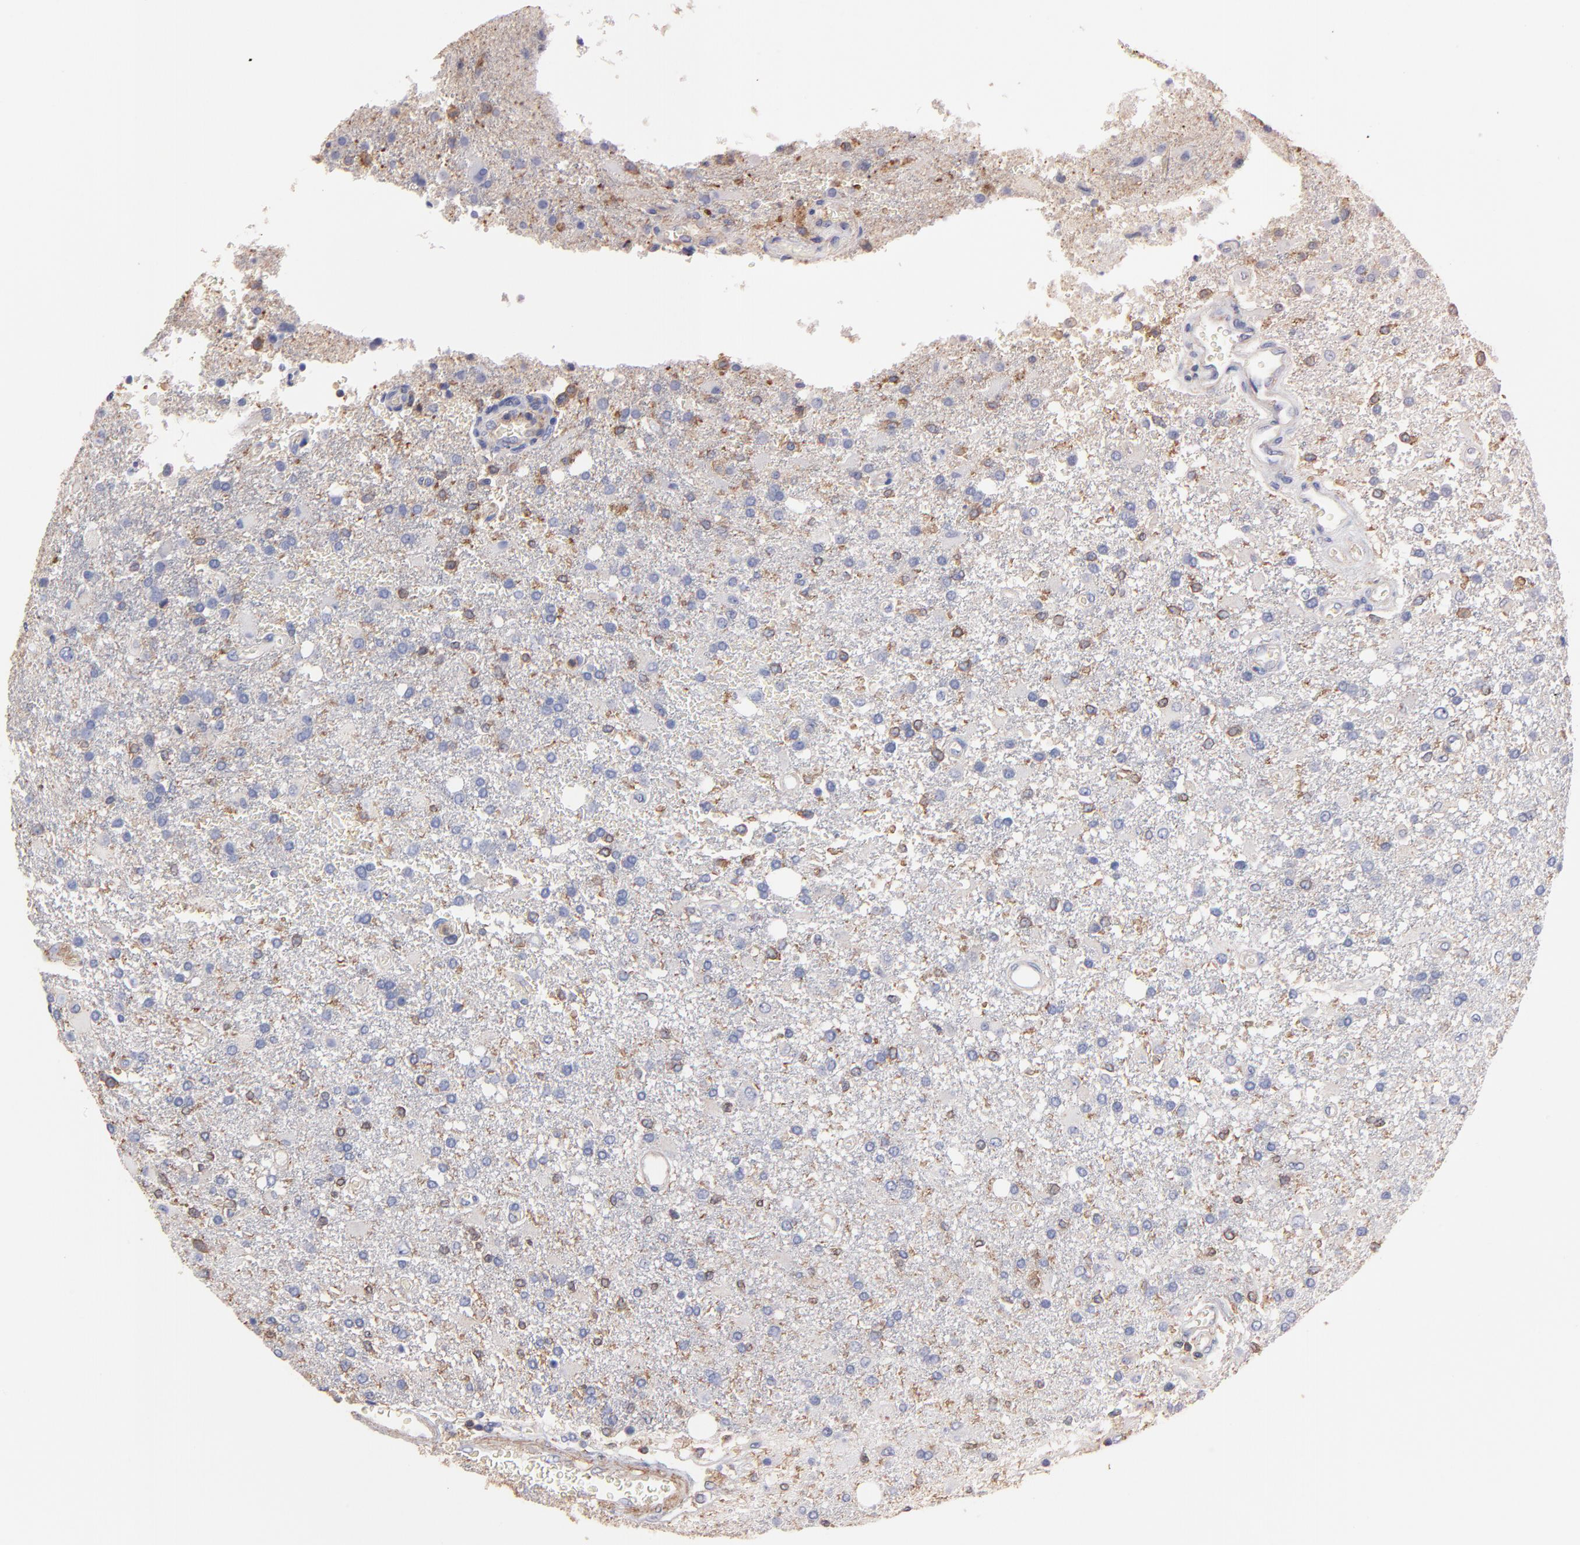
{"staining": {"intensity": "weak", "quantity": "25%-75%", "location": "cytoplasmic/membranous"}, "tissue": "glioma", "cell_type": "Tumor cells", "image_type": "cancer", "snomed": [{"axis": "morphology", "description": "Glioma, malignant, High grade"}, {"axis": "topography", "description": "Cerebral cortex"}], "caption": "Malignant glioma (high-grade) stained with DAB (3,3'-diaminobenzidine) immunohistochemistry demonstrates low levels of weak cytoplasmic/membranous positivity in about 25%-75% of tumor cells.", "gene": "ASL", "patient": {"sex": "male", "age": 79}}